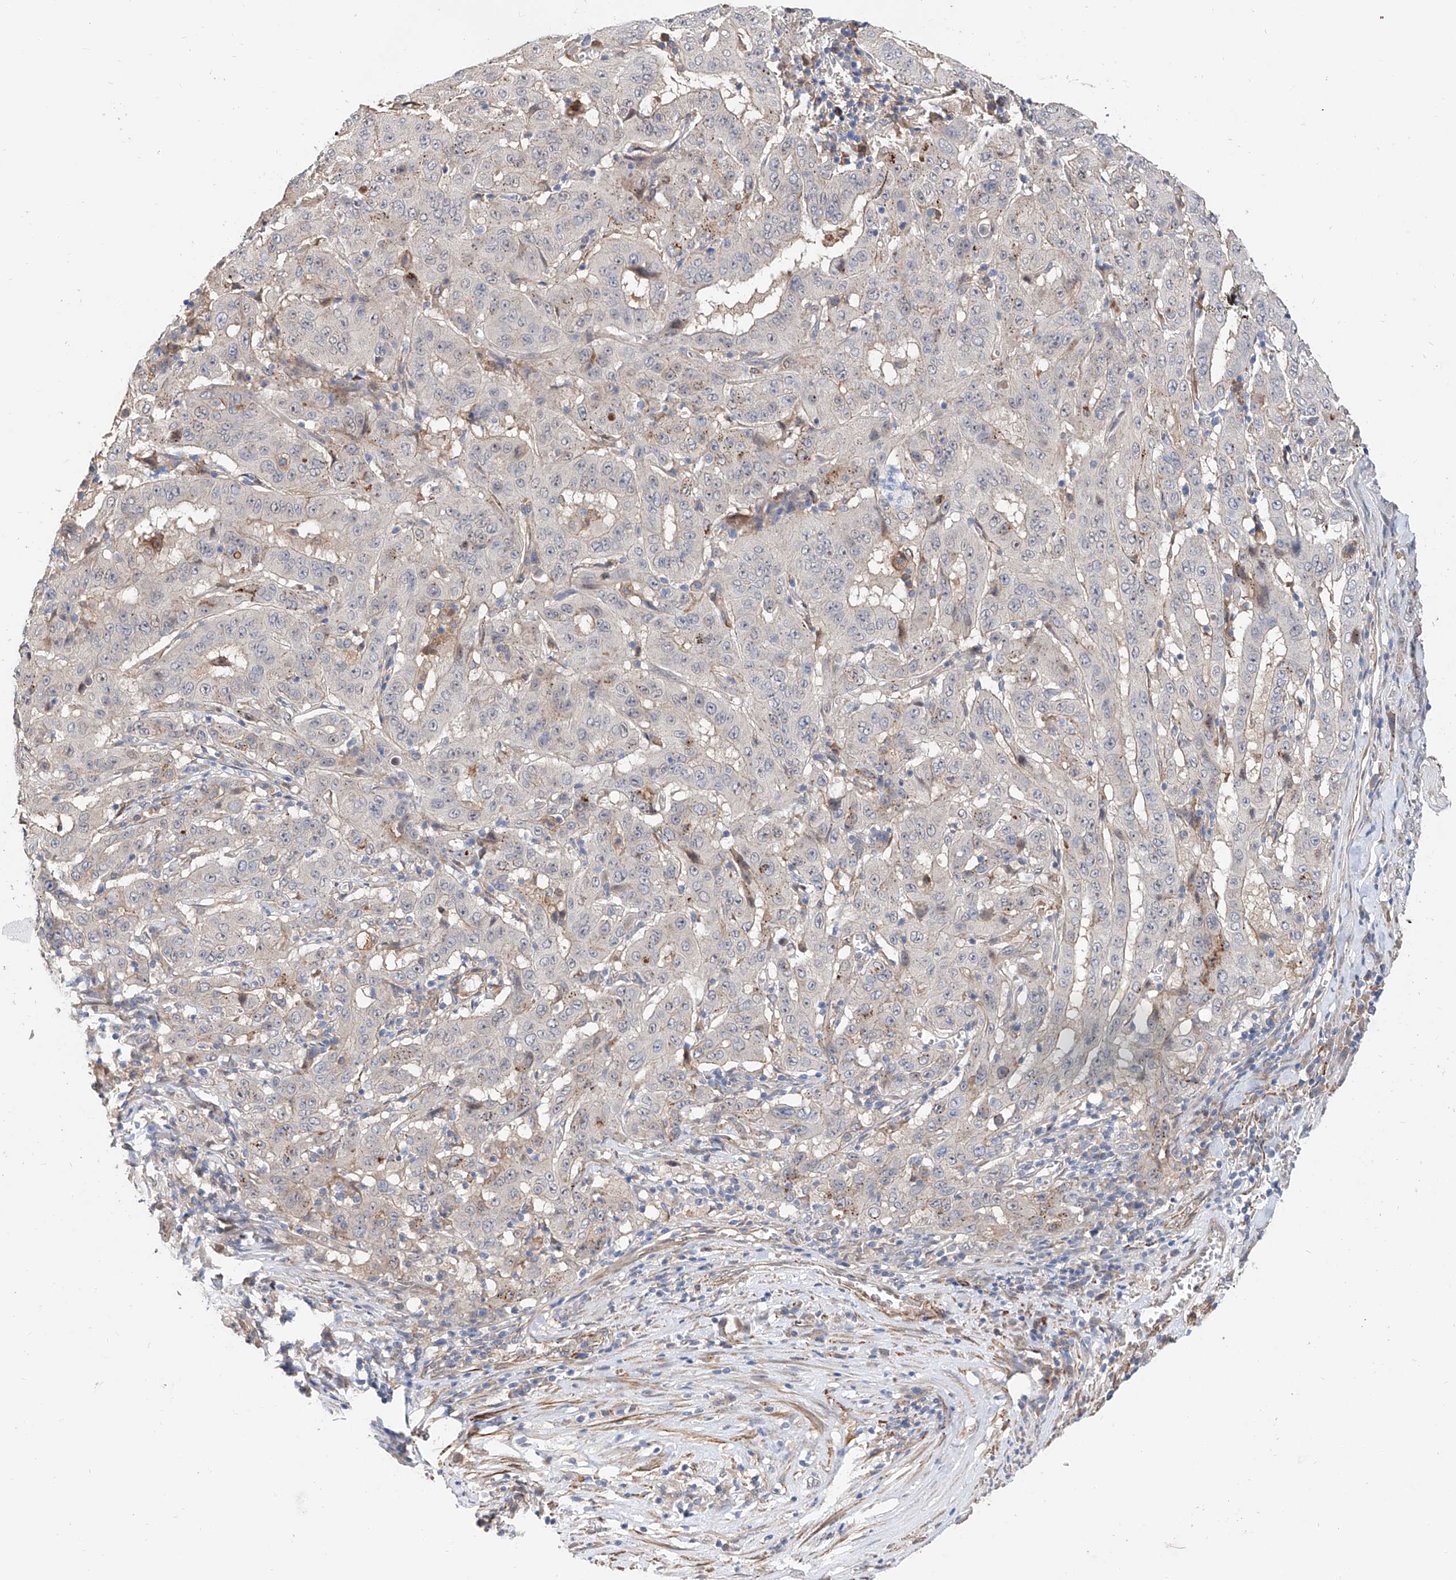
{"staining": {"intensity": "negative", "quantity": "none", "location": "none"}, "tissue": "pancreatic cancer", "cell_type": "Tumor cells", "image_type": "cancer", "snomed": [{"axis": "morphology", "description": "Adenocarcinoma, NOS"}, {"axis": "topography", "description": "Pancreas"}], "caption": "This is an immunohistochemistry (IHC) micrograph of adenocarcinoma (pancreatic). There is no staining in tumor cells.", "gene": "MAGEE2", "patient": {"sex": "male", "age": 63}}